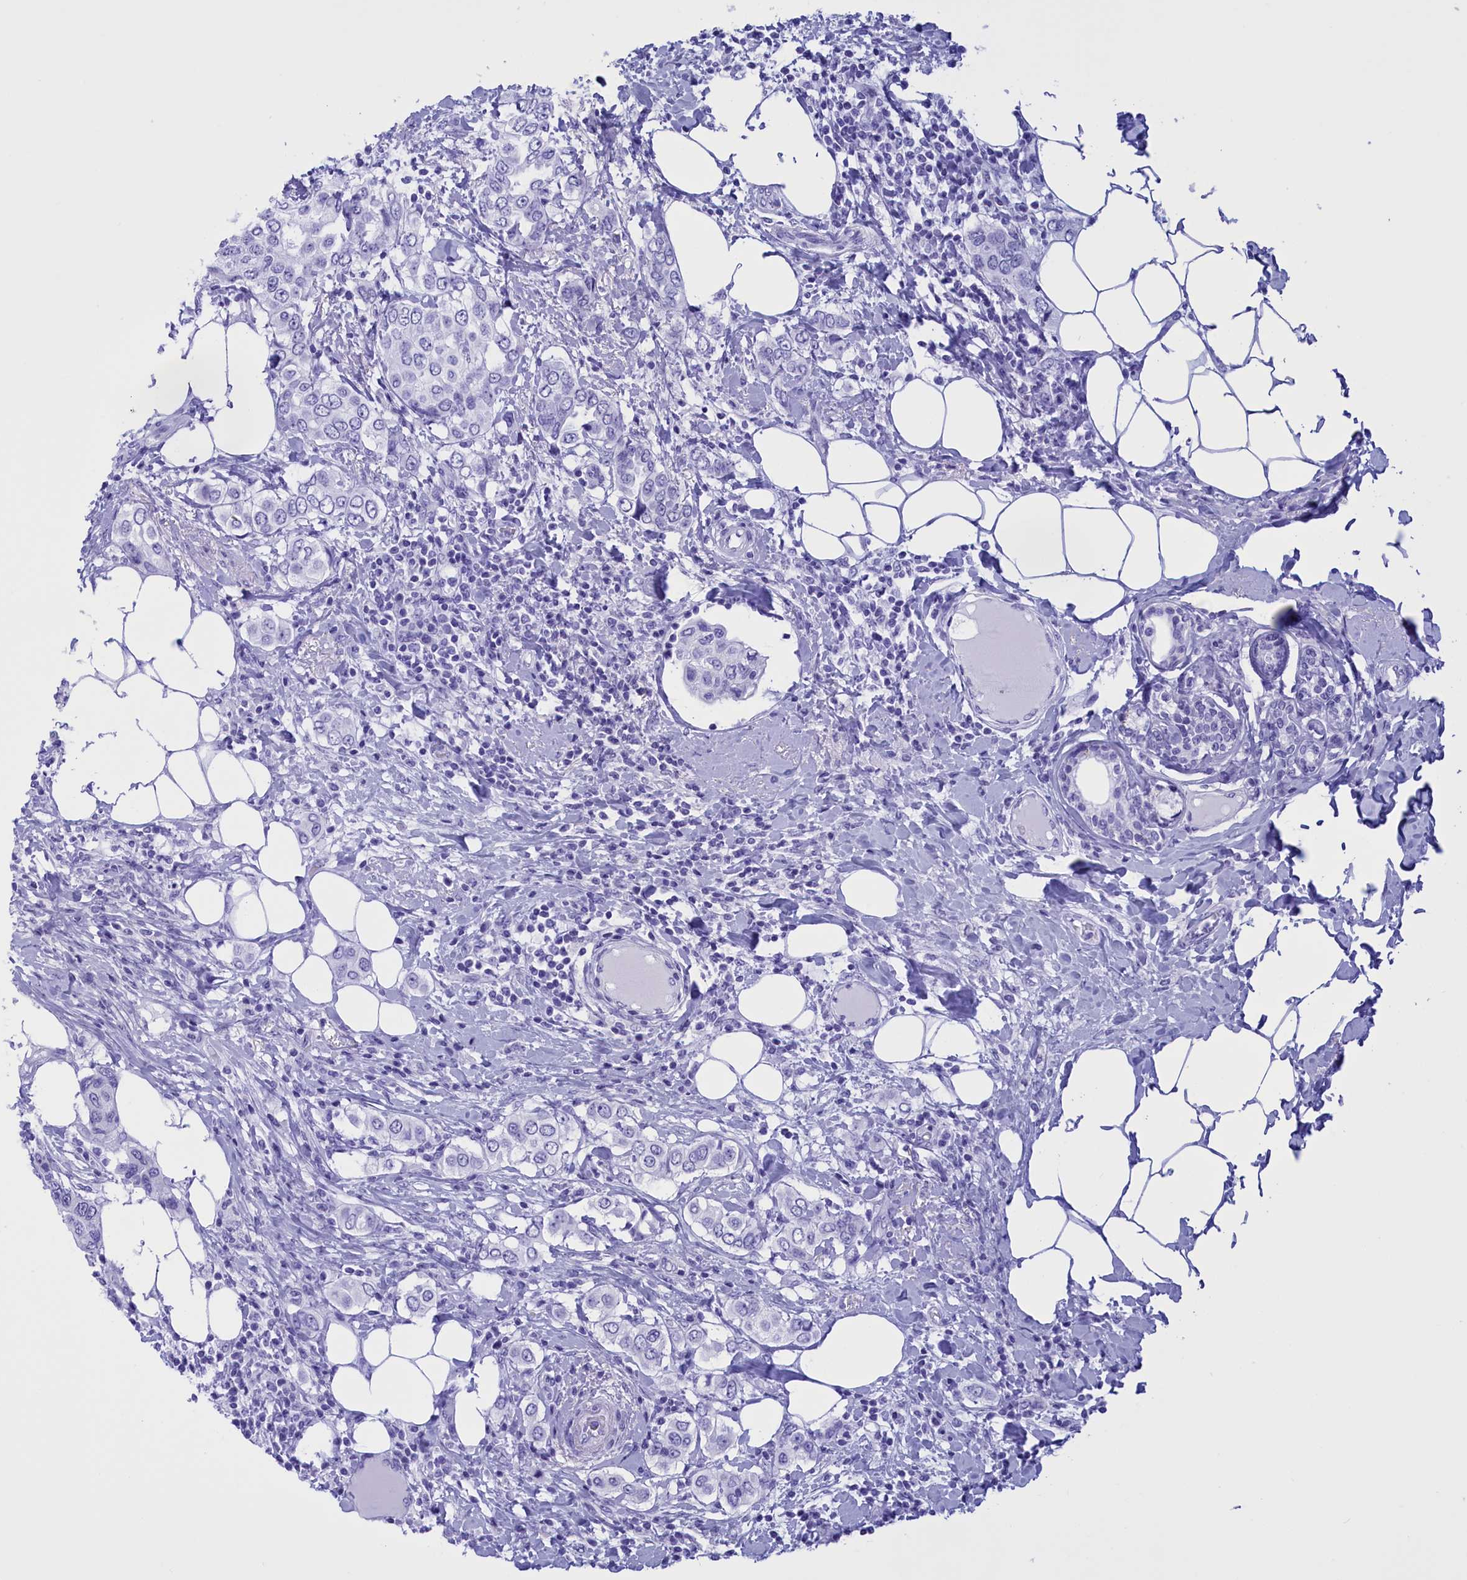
{"staining": {"intensity": "negative", "quantity": "none", "location": "none"}, "tissue": "breast cancer", "cell_type": "Tumor cells", "image_type": "cancer", "snomed": [{"axis": "morphology", "description": "Lobular carcinoma"}, {"axis": "topography", "description": "Breast"}], "caption": "IHC micrograph of breast cancer (lobular carcinoma) stained for a protein (brown), which shows no staining in tumor cells. The staining was performed using DAB (3,3'-diaminobenzidine) to visualize the protein expression in brown, while the nuclei were stained in blue with hematoxylin (Magnification: 20x).", "gene": "BRI3", "patient": {"sex": "female", "age": 51}}